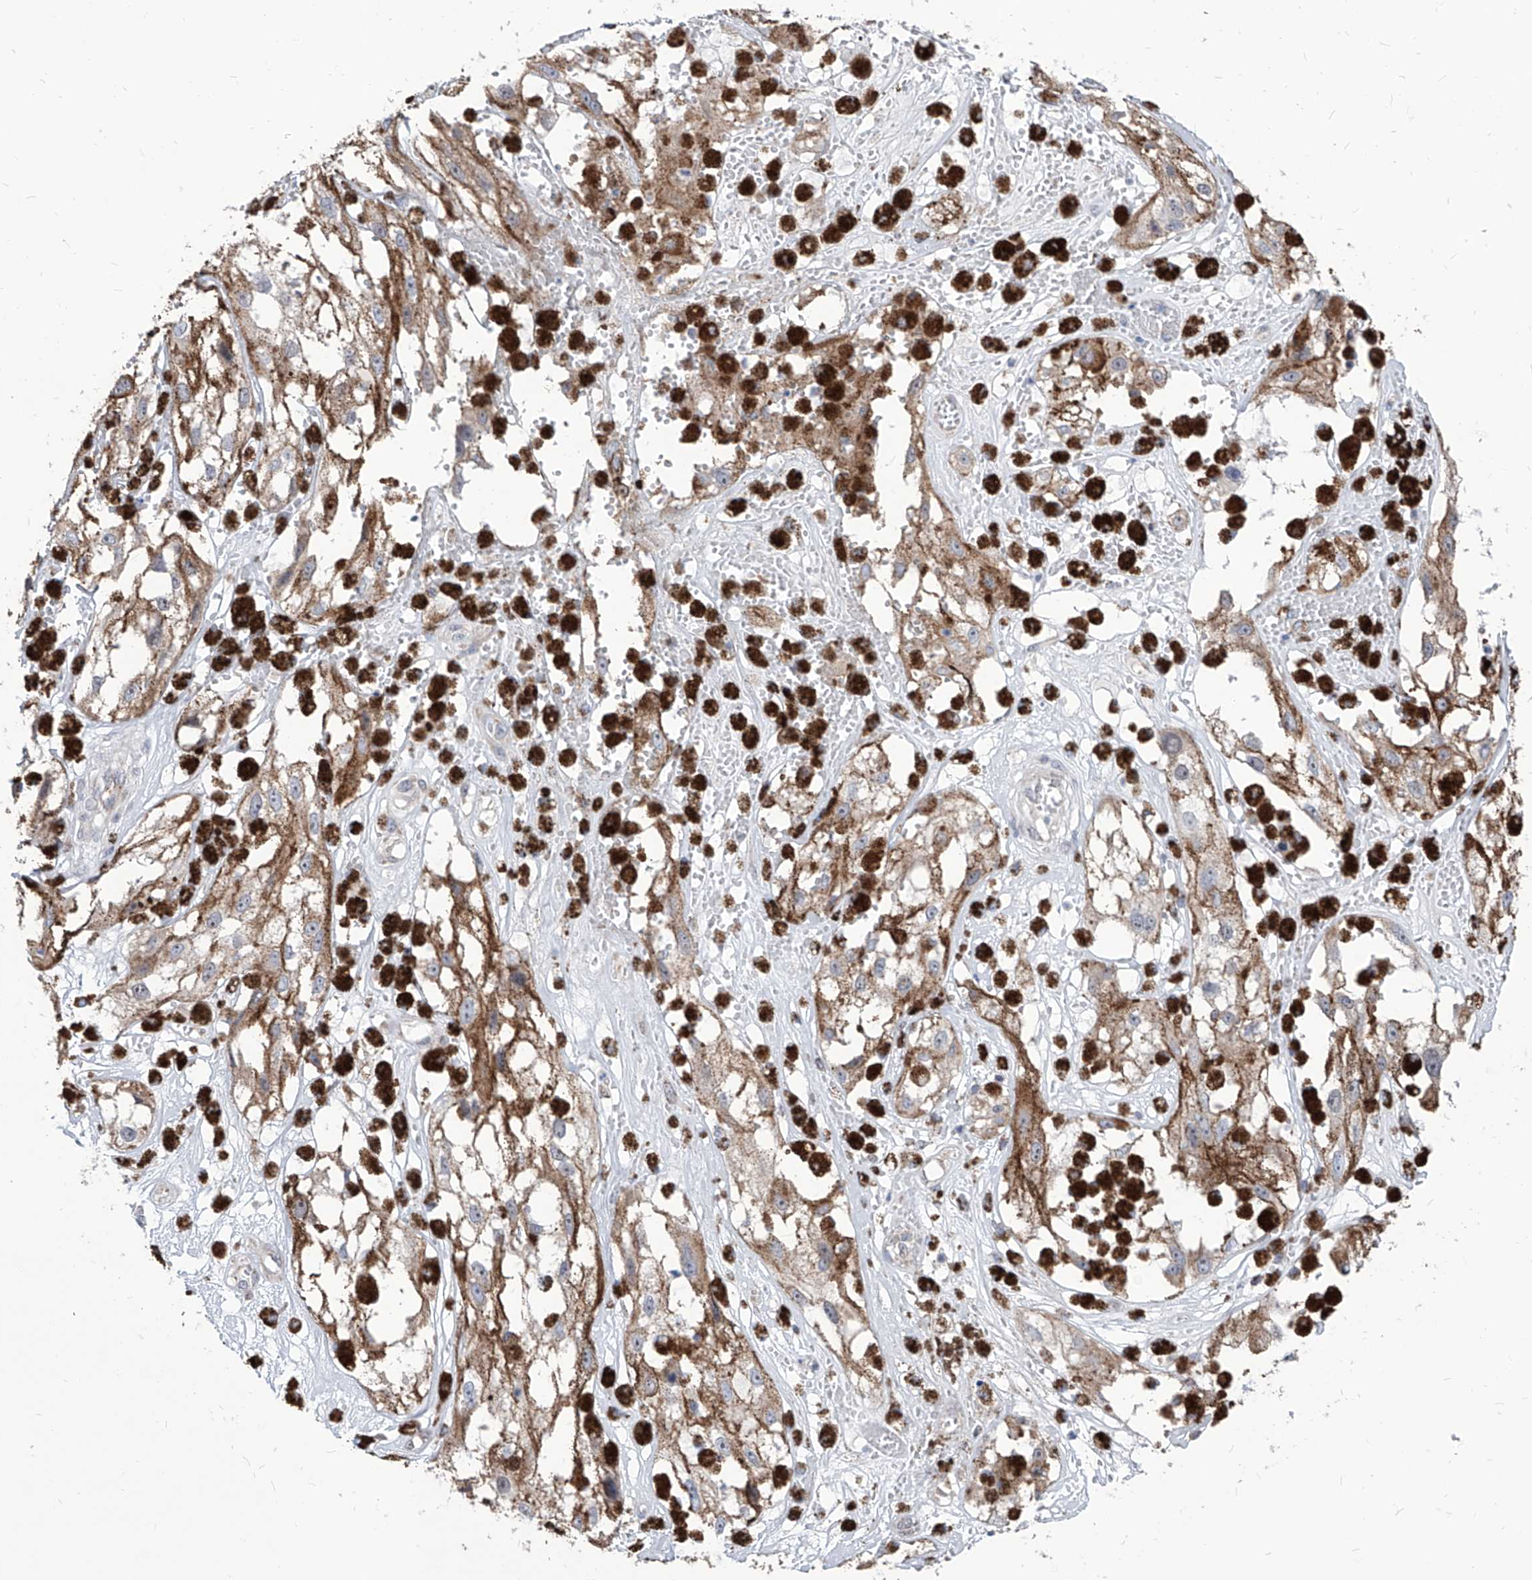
{"staining": {"intensity": "moderate", "quantity": ">75%", "location": "cytoplasmic/membranous"}, "tissue": "melanoma", "cell_type": "Tumor cells", "image_type": "cancer", "snomed": [{"axis": "morphology", "description": "Malignant melanoma, NOS"}, {"axis": "topography", "description": "Skin"}], "caption": "Tumor cells display medium levels of moderate cytoplasmic/membranous expression in approximately >75% of cells in malignant melanoma.", "gene": "AGPS", "patient": {"sex": "male", "age": 88}}